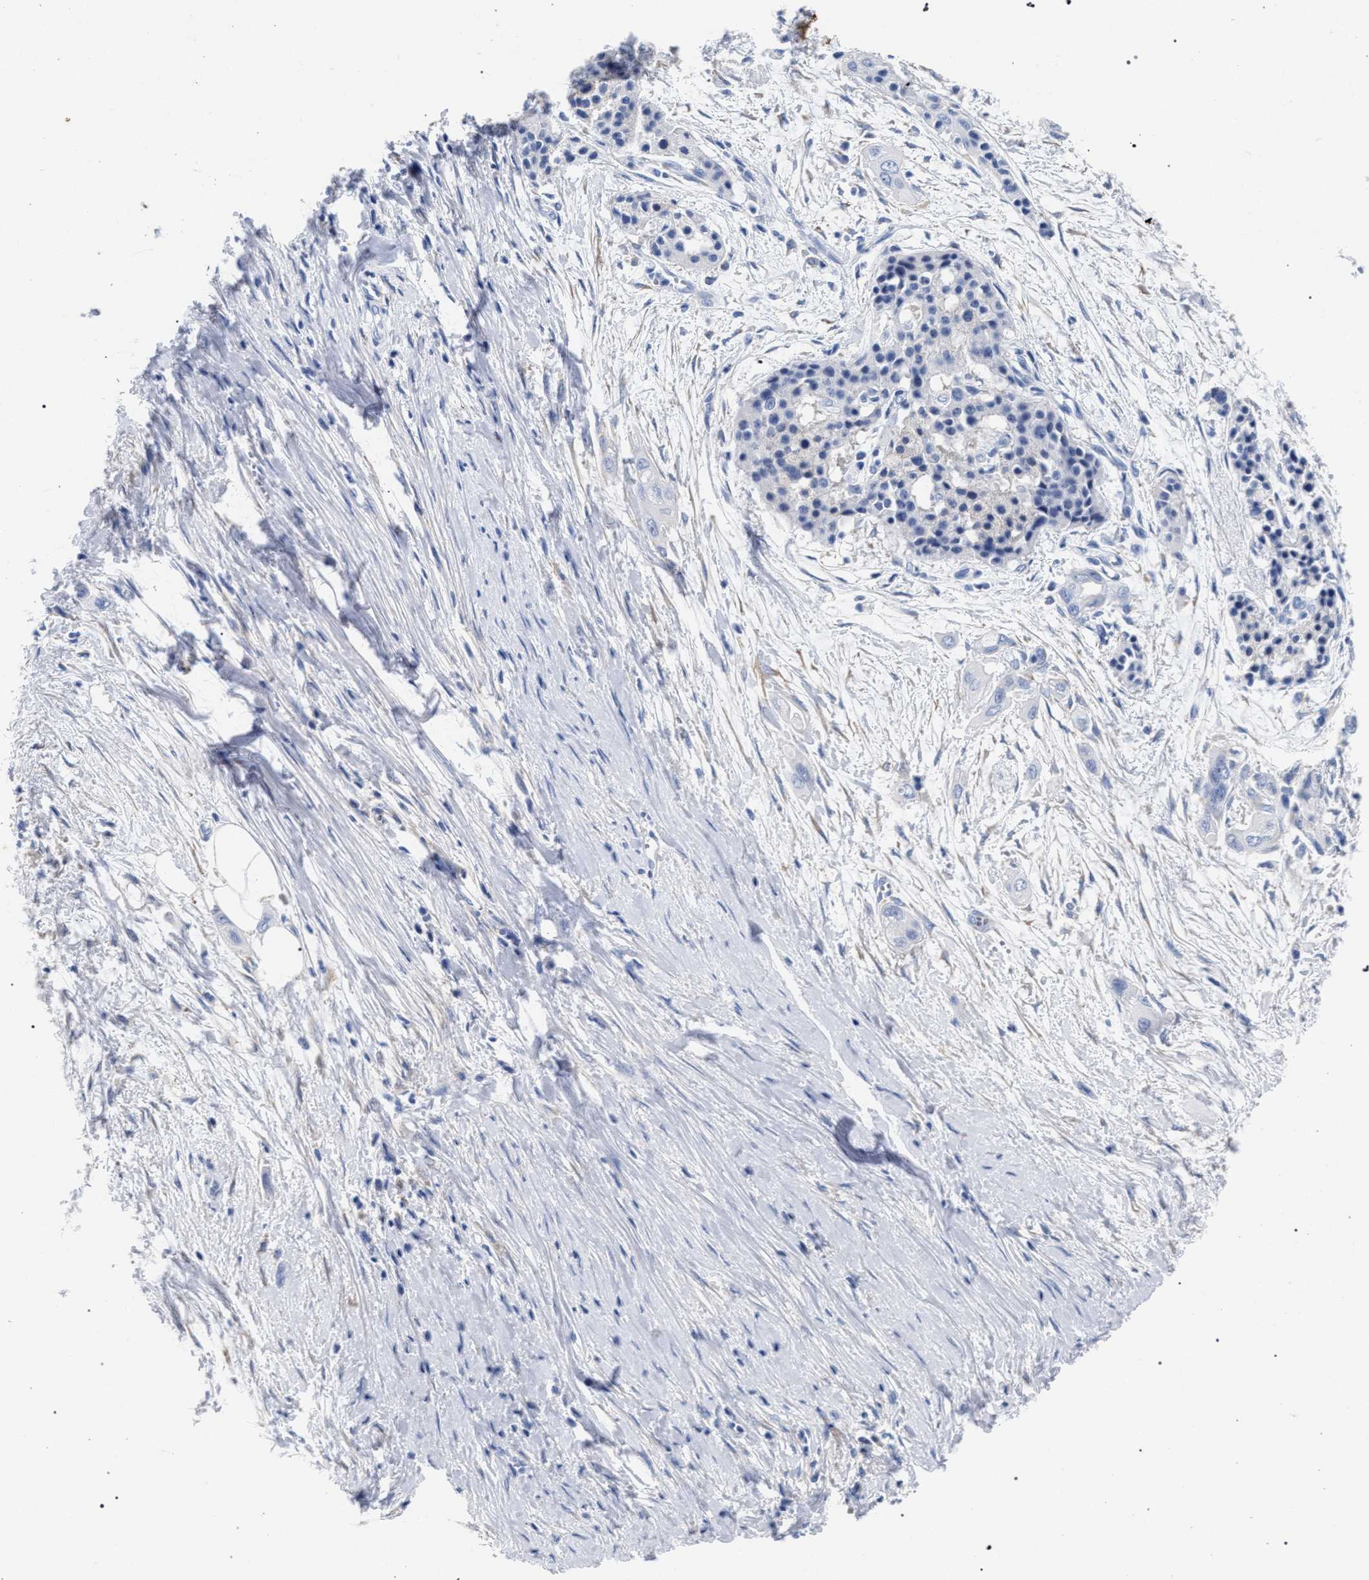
{"staining": {"intensity": "negative", "quantity": "none", "location": "none"}, "tissue": "pancreatic cancer", "cell_type": "Tumor cells", "image_type": "cancer", "snomed": [{"axis": "morphology", "description": "Adenocarcinoma, NOS"}, {"axis": "topography", "description": "Pancreas"}], "caption": "DAB (3,3'-diaminobenzidine) immunohistochemical staining of pancreatic adenocarcinoma displays no significant positivity in tumor cells.", "gene": "AKAP4", "patient": {"sex": "male", "age": 59}}